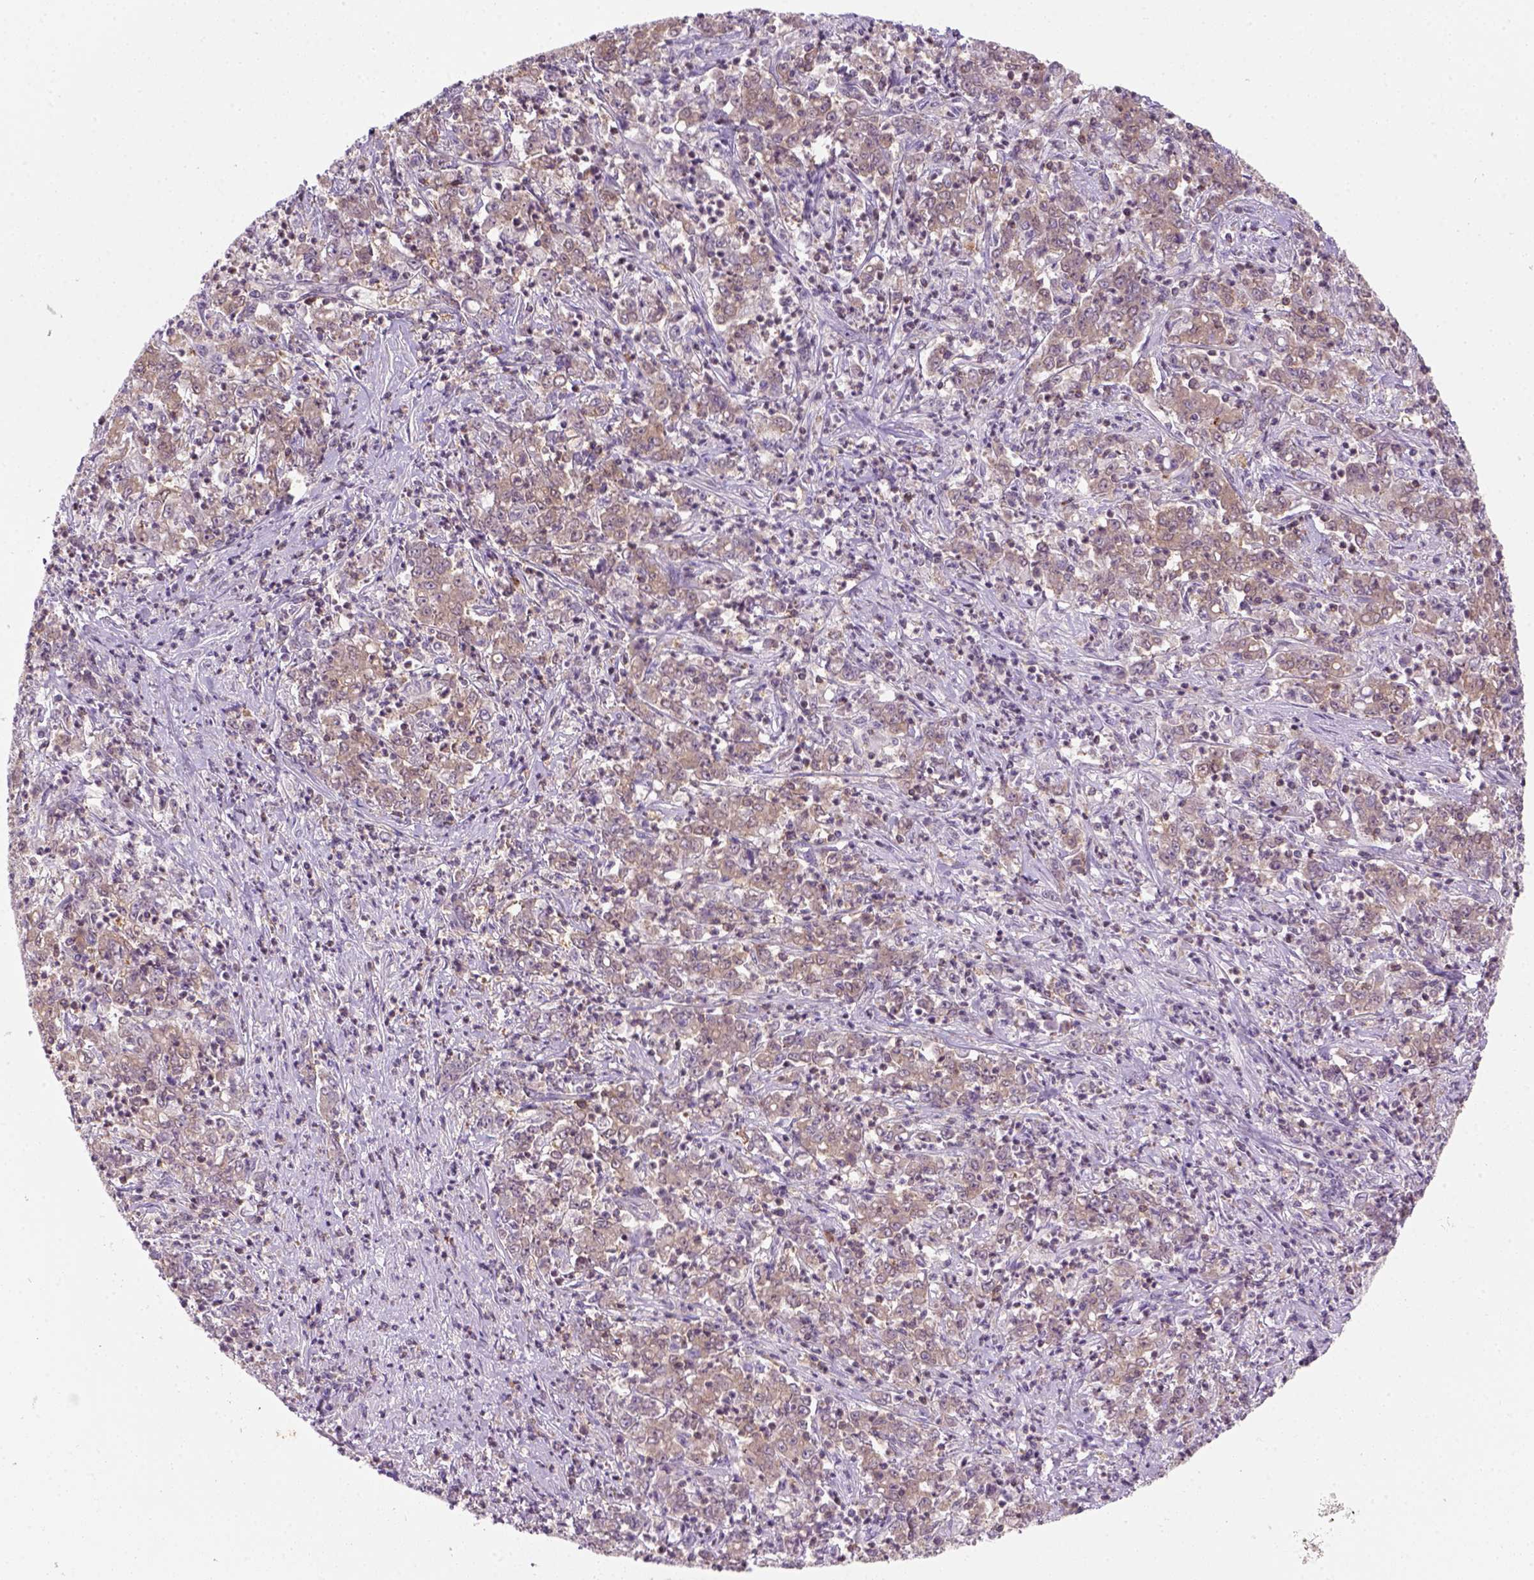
{"staining": {"intensity": "weak", "quantity": ">75%", "location": "cytoplasmic/membranous"}, "tissue": "stomach cancer", "cell_type": "Tumor cells", "image_type": "cancer", "snomed": [{"axis": "morphology", "description": "Adenocarcinoma, NOS"}, {"axis": "topography", "description": "Stomach, lower"}], "caption": "Immunohistochemical staining of adenocarcinoma (stomach) reveals low levels of weak cytoplasmic/membranous expression in about >75% of tumor cells.", "gene": "GOT1", "patient": {"sex": "female", "age": 71}}